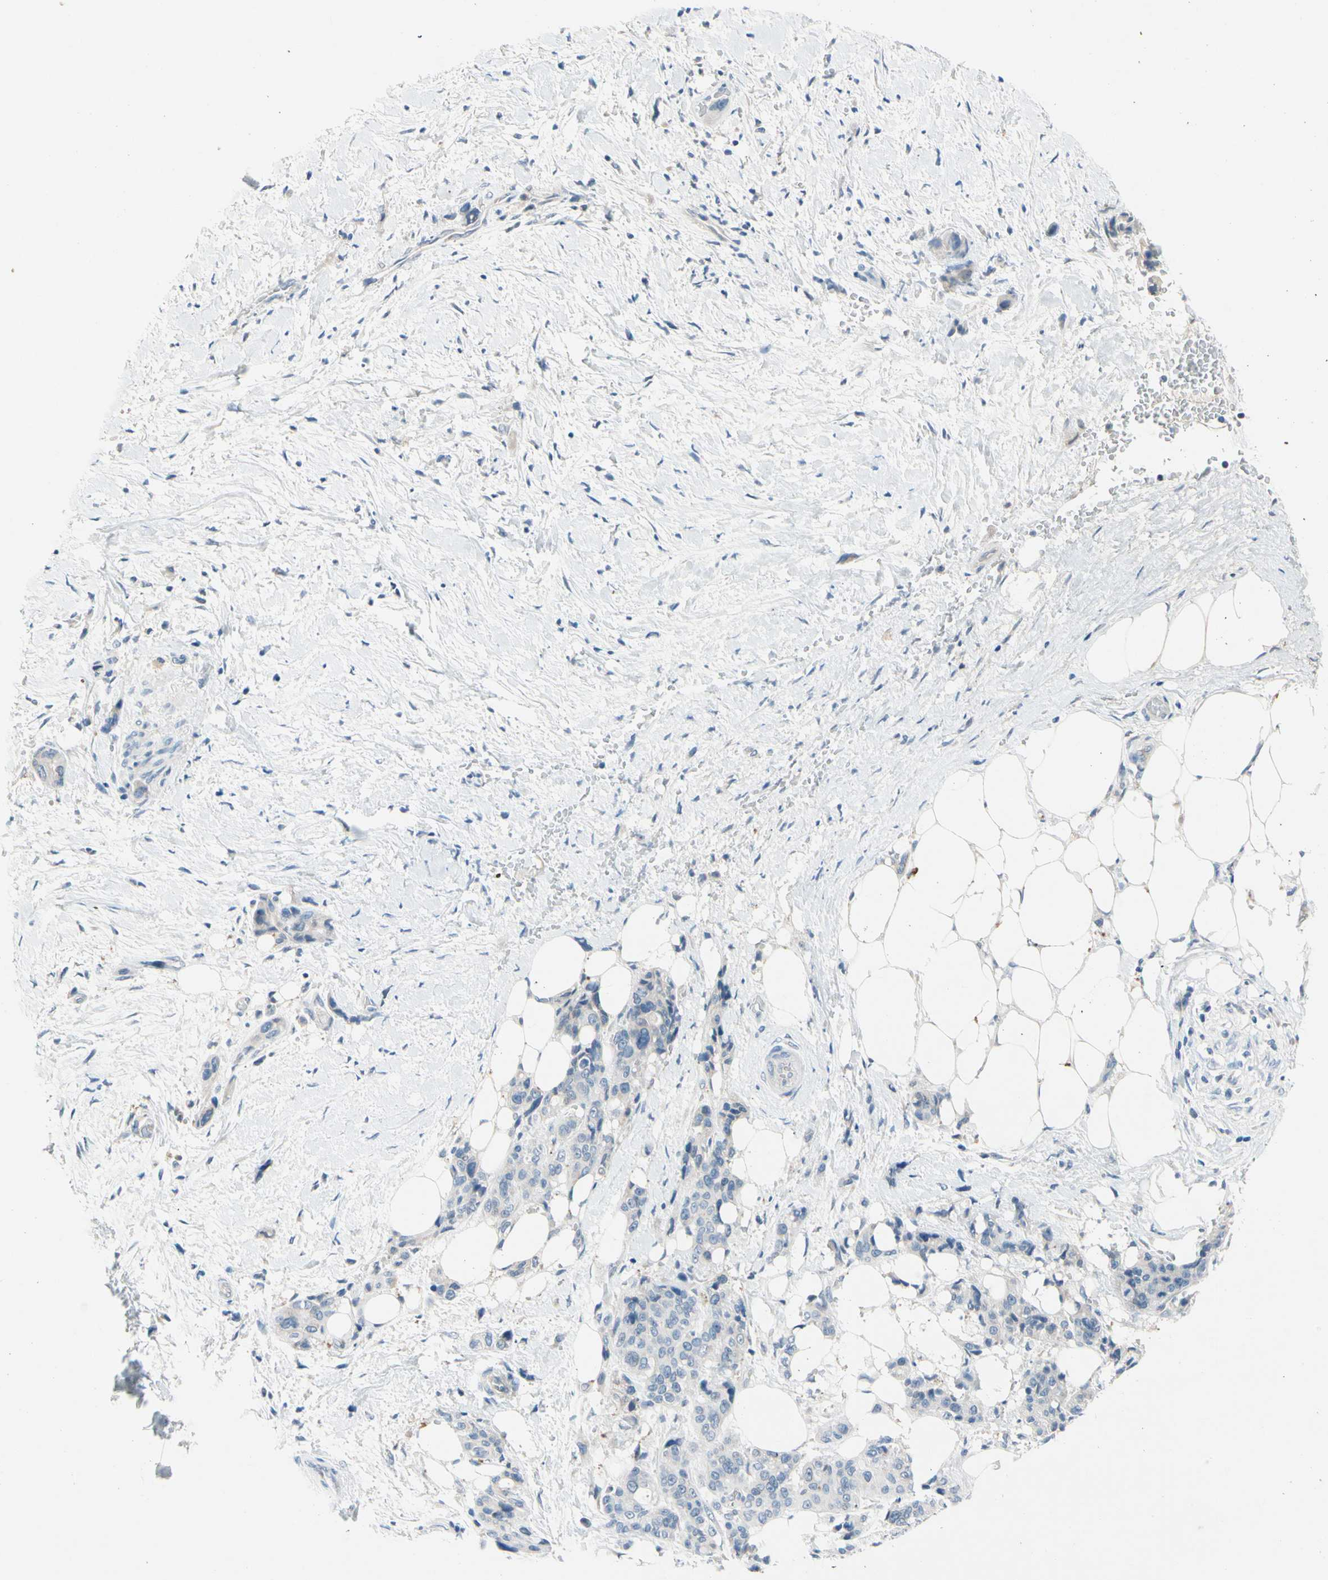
{"staining": {"intensity": "negative", "quantity": "none", "location": "none"}, "tissue": "pancreatic cancer", "cell_type": "Tumor cells", "image_type": "cancer", "snomed": [{"axis": "morphology", "description": "Adenocarcinoma, NOS"}, {"axis": "topography", "description": "Pancreas"}], "caption": "Image shows no protein expression in tumor cells of adenocarcinoma (pancreatic) tissue.", "gene": "CNDP1", "patient": {"sex": "male", "age": 46}}